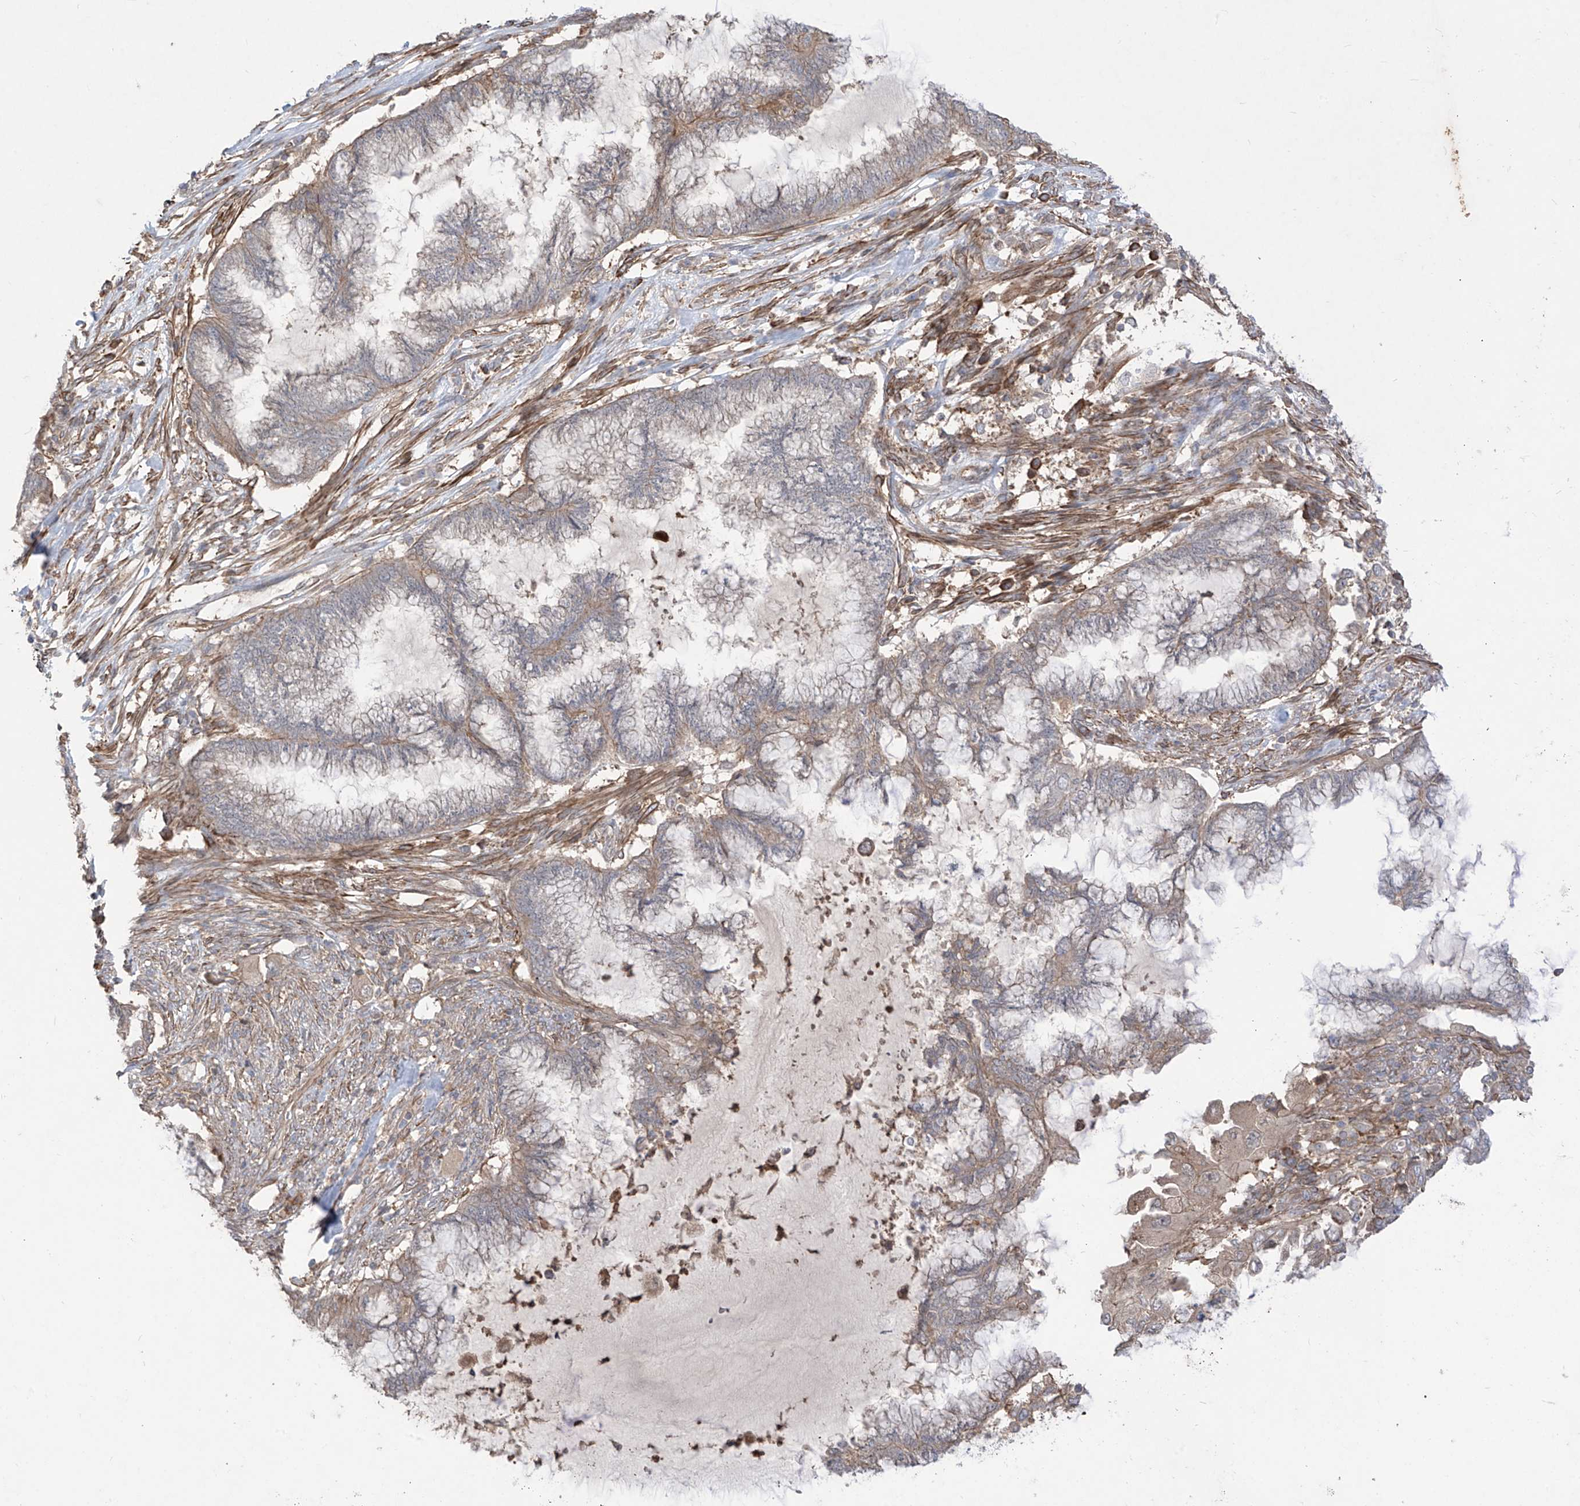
{"staining": {"intensity": "weak", "quantity": "<25%", "location": "cytoplasmic/membranous"}, "tissue": "endometrial cancer", "cell_type": "Tumor cells", "image_type": "cancer", "snomed": [{"axis": "morphology", "description": "Adenocarcinoma, NOS"}, {"axis": "topography", "description": "Endometrium"}], "caption": "Tumor cells are negative for brown protein staining in endometrial adenocarcinoma.", "gene": "TRMU", "patient": {"sex": "female", "age": 86}}